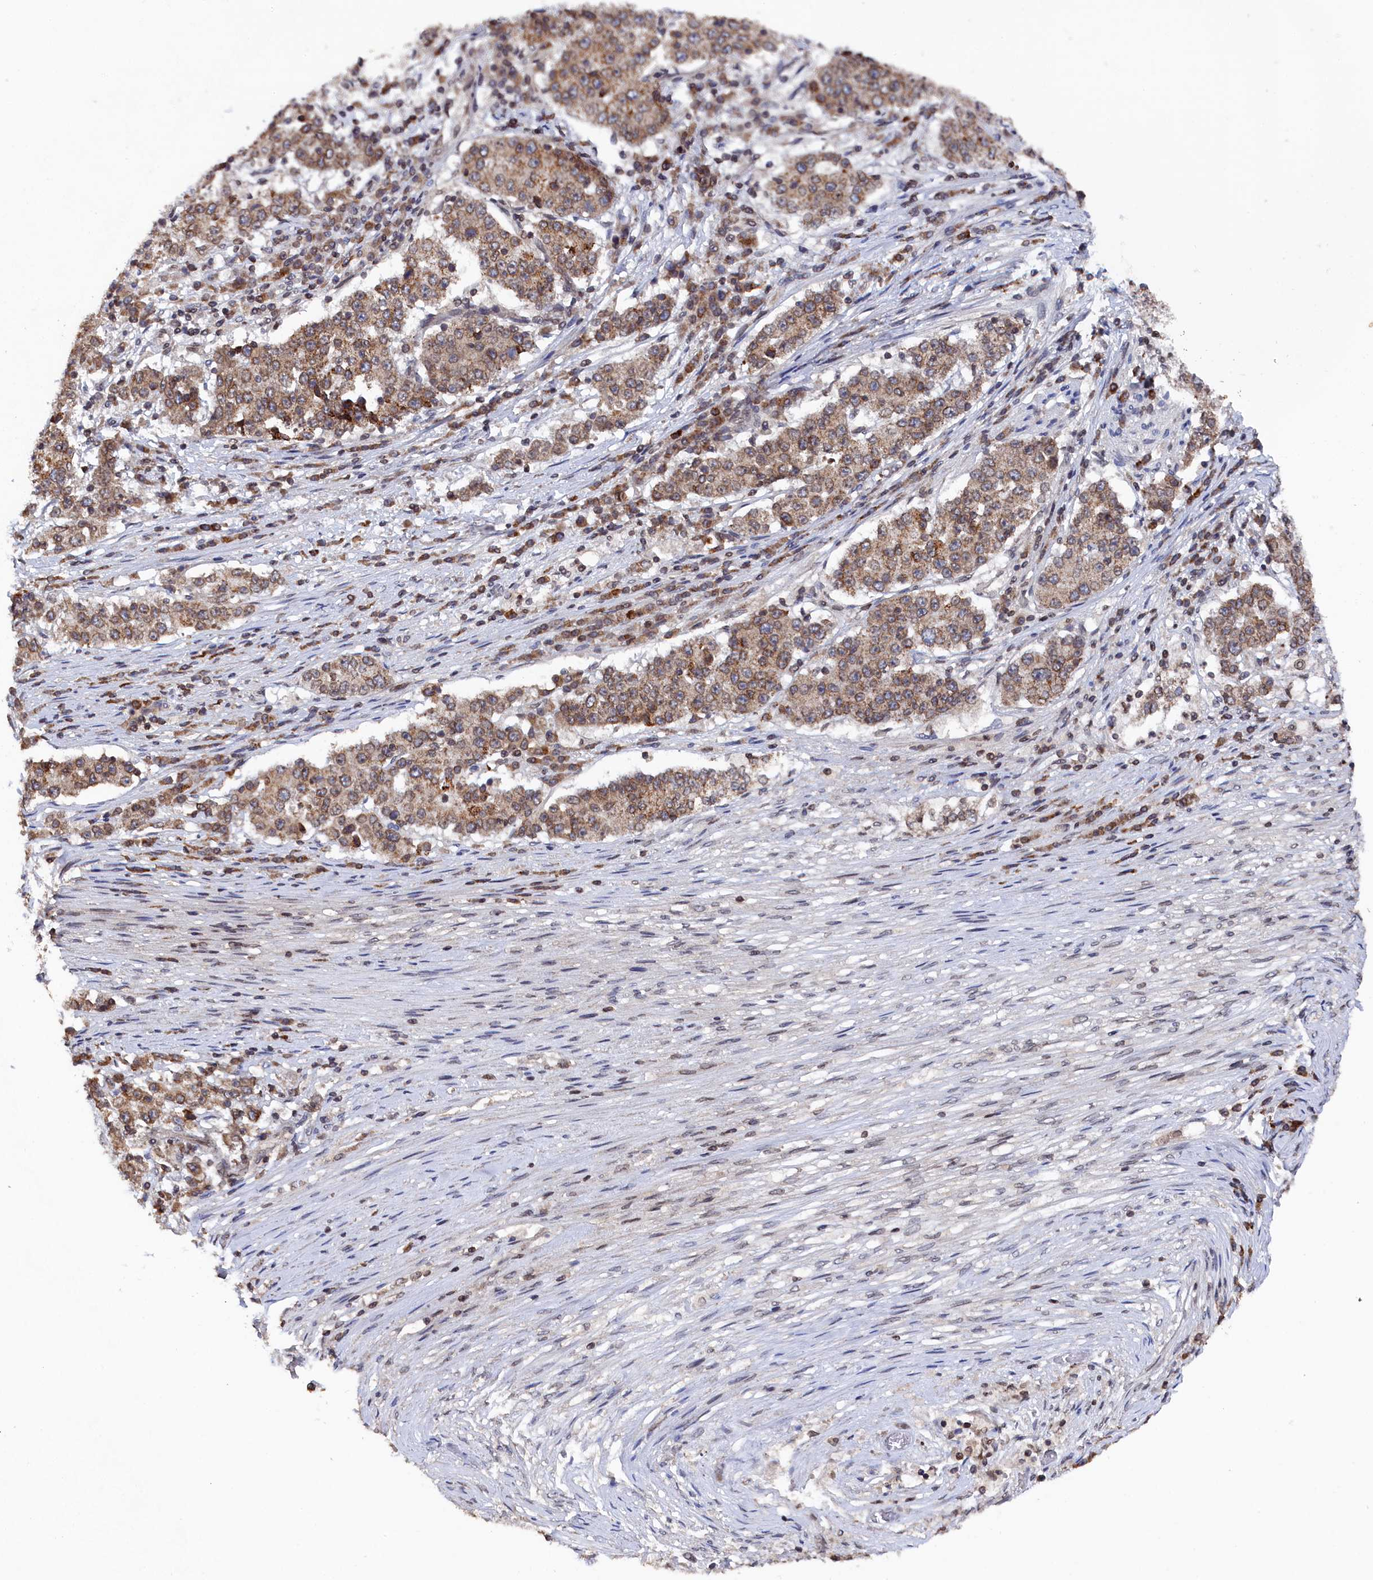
{"staining": {"intensity": "moderate", "quantity": ">75%", "location": "cytoplasmic/membranous"}, "tissue": "stomach cancer", "cell_type": "Tumor cells", "image_type": "cancer", "snomed": [{"axis": "morphology", "description": "Adenocarcinoma, NOS"}, {"axis": "topography", "description": "Stomach"}], "caption": "Immunohistochemical staining of stomach adenocarcinoma demonstrates moderate cytoplasmic/membranous protein positivity in approximately >75% of tumor cells.", "gene": "ANKEF1", "patient": {"sex": "male", "age": 59}}